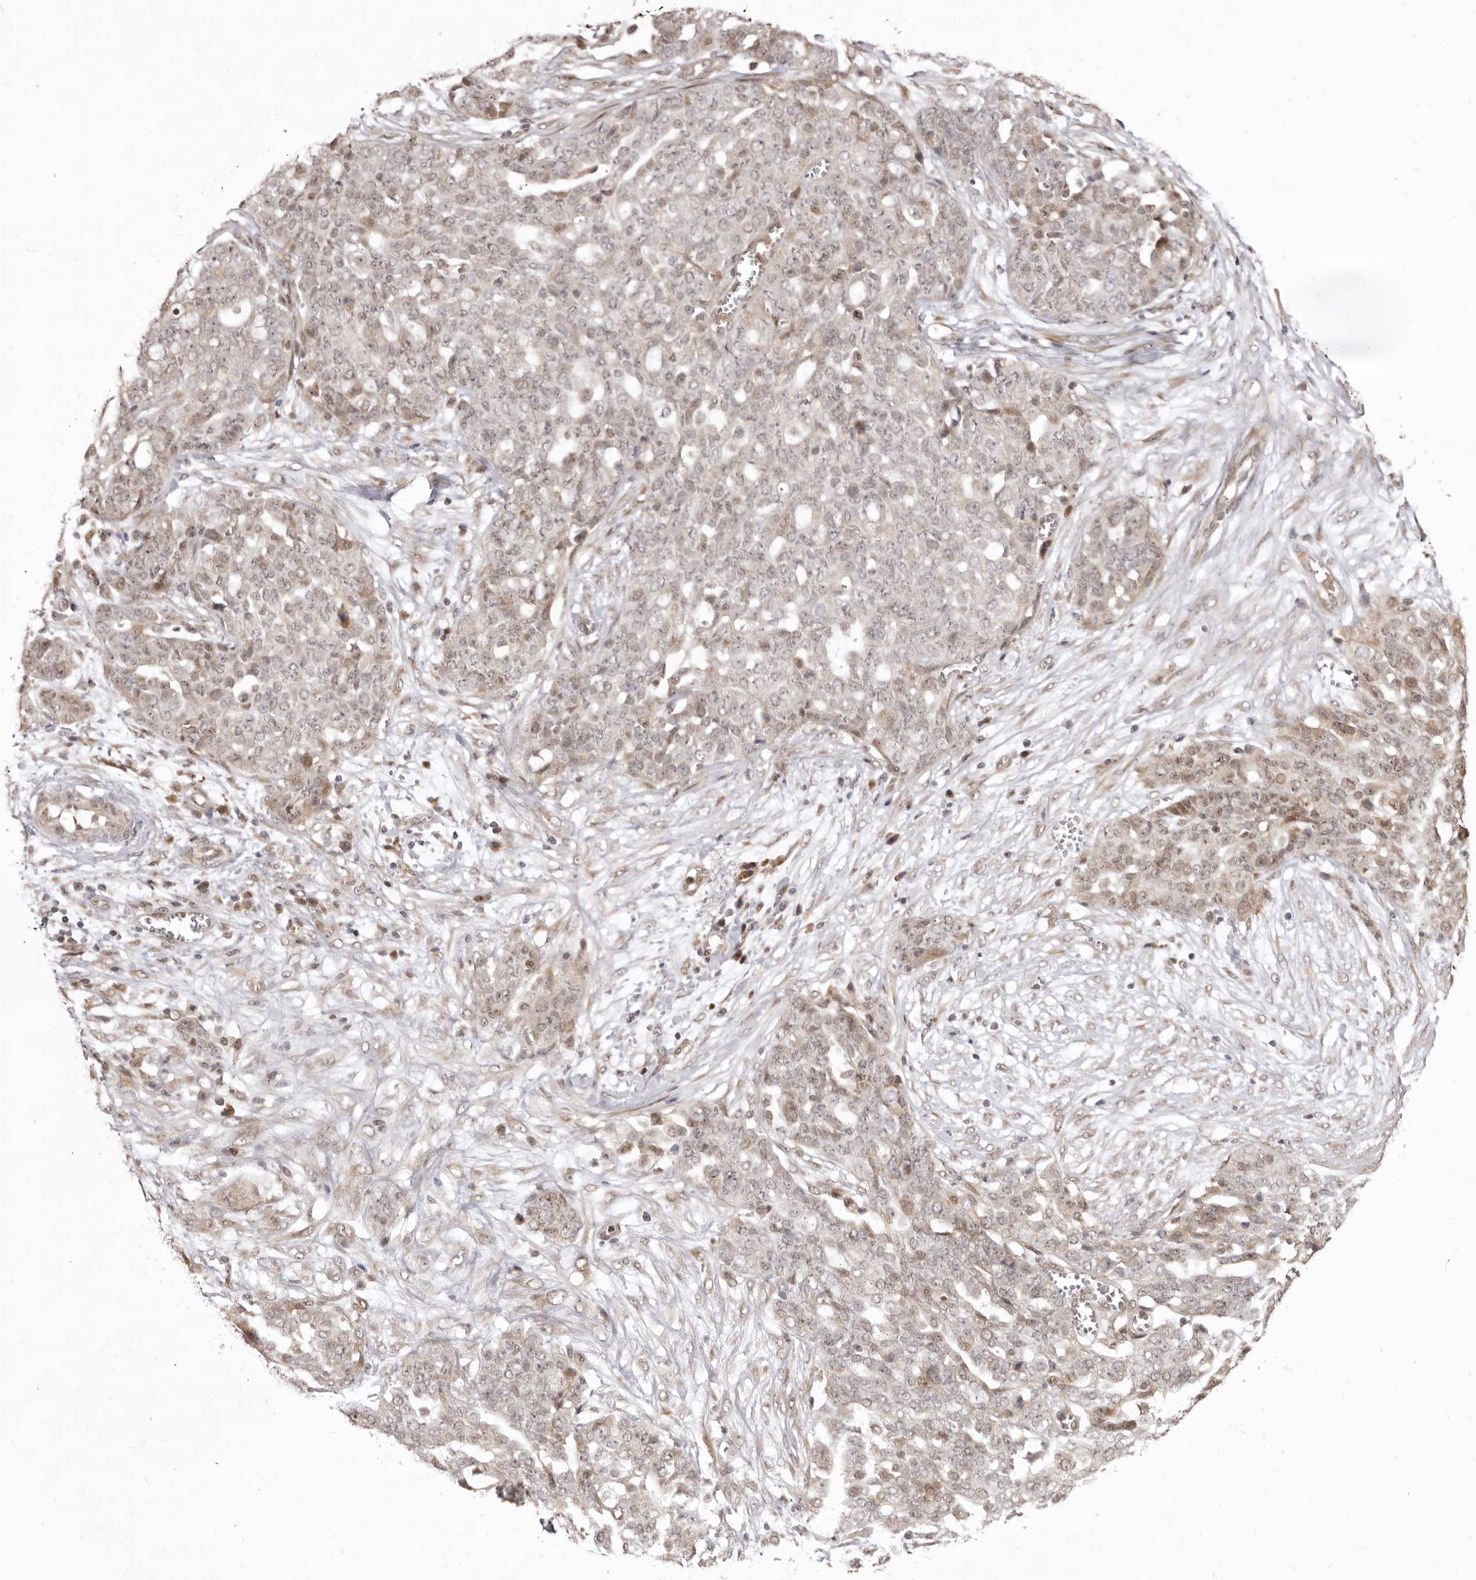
{"staining": {"intensity": "weak", "quantity": "25%-75%", "location": "cytoplasmic/membranous,nuclear"}, "tissue": "ovarian cancer", "cell_type": "Tumor cells", "image_type": "cancer", "snomed": [{"axis": "morphology", "description": "Cystadenocarcinoma, serous, NOS"}, {"axis": "topography", "description": "Soft tissue"}, {"axis": "topography", "description": "Ovary"}], "caption": "An immunohistochemistry (IHC) photomicrograph of tumor tissue is shown. Protein staining in brown highlights weak cytoplasmic/membranous and nuclear positivity in ovarian cancer within tumor cells.", "gene": "ZNF326", "patient": {"sex": "female", "age": 57}}